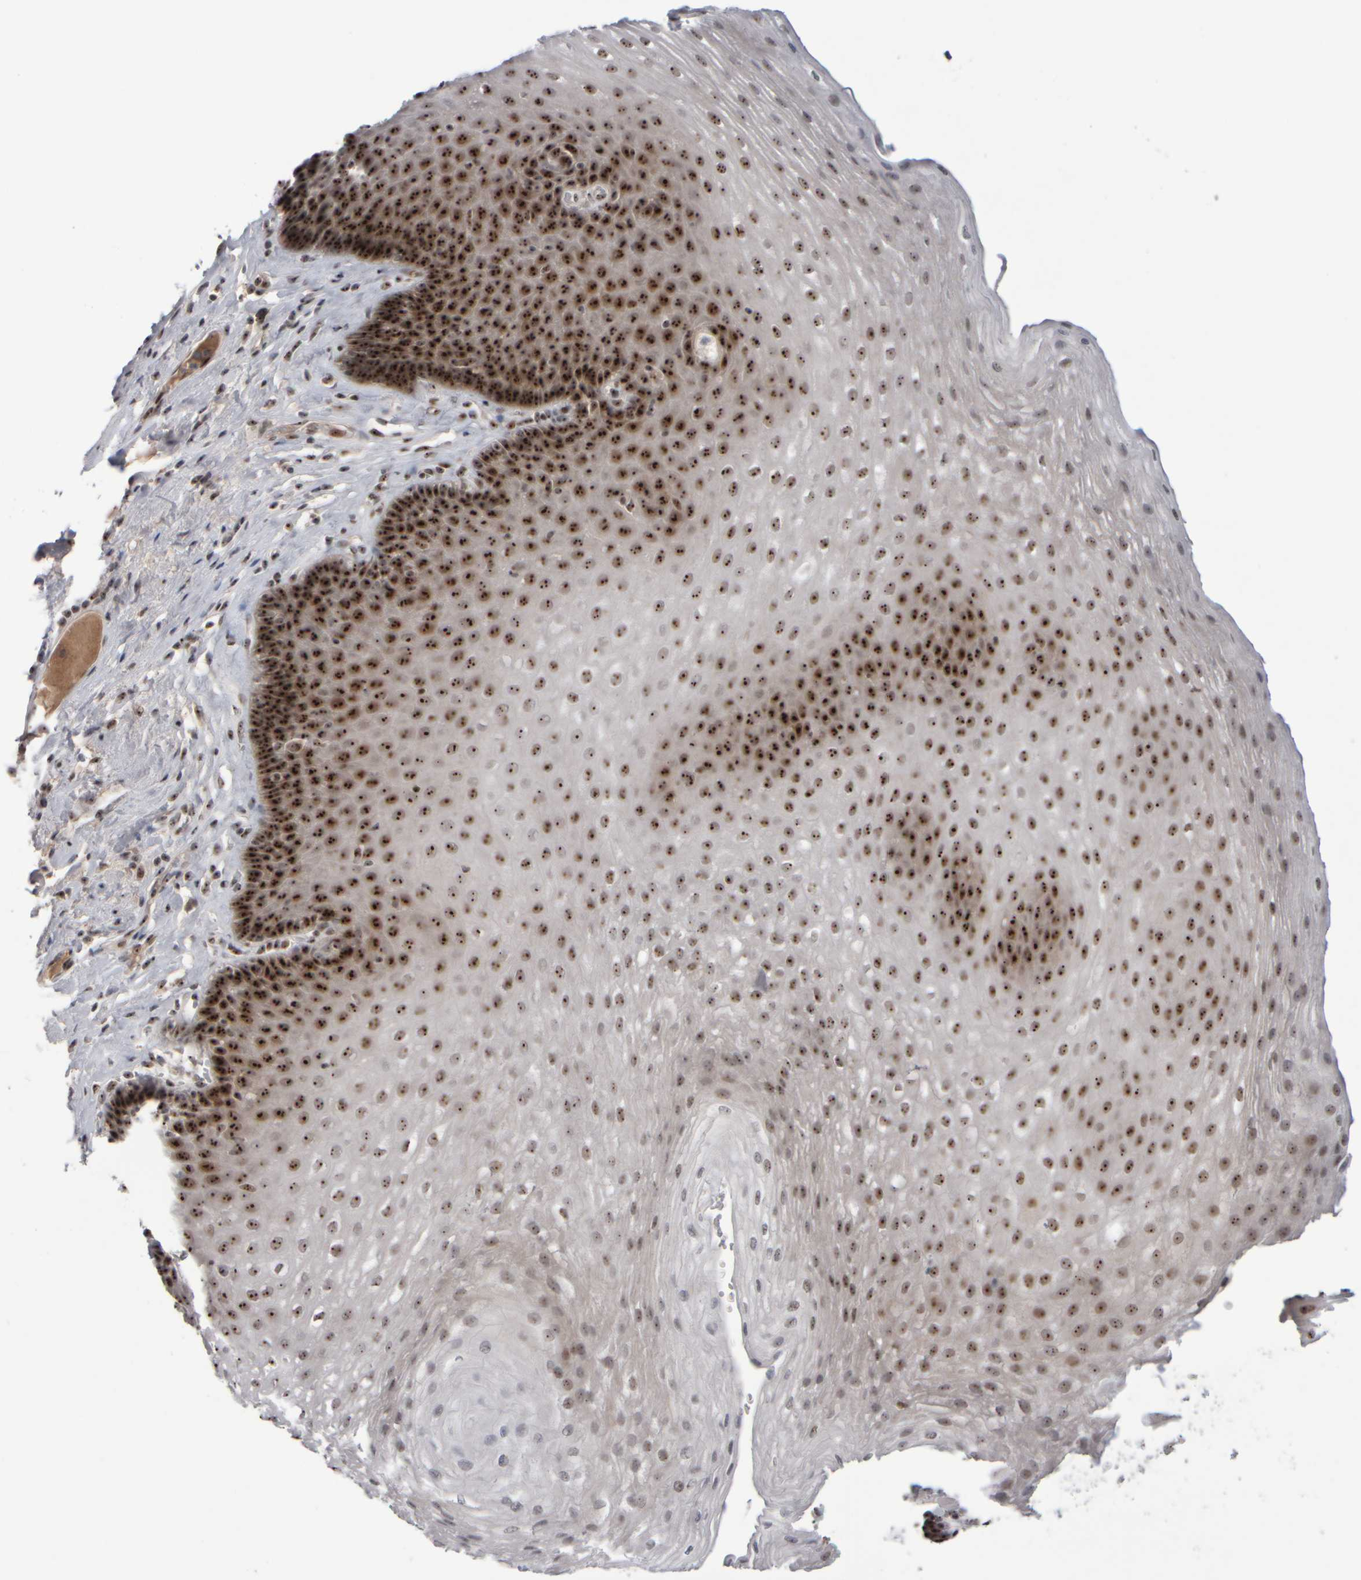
{"staining": {"intensity": "strong", "quantity": ">75%", "location": "nuclear"}, "tissue": "esophagus", "cell_type": "Squamous epithelial cells", "image_type": "normal", "snomed": [{"axis": "morphology", "description": "Normal tissue, NOS"}, {"axis": "topography", "description": "Esophagus"}], "caption": "Immunohistochemistry image of normal esophagus: esophagus stained using immunohistochemistry displays high levels of strong protein expression localized specifically in the nuclear of squamous epithelial cells, appearing as a nuclear brown color.", "gene": "SURF6", "patient": {"sex": "female", "age": 66}}